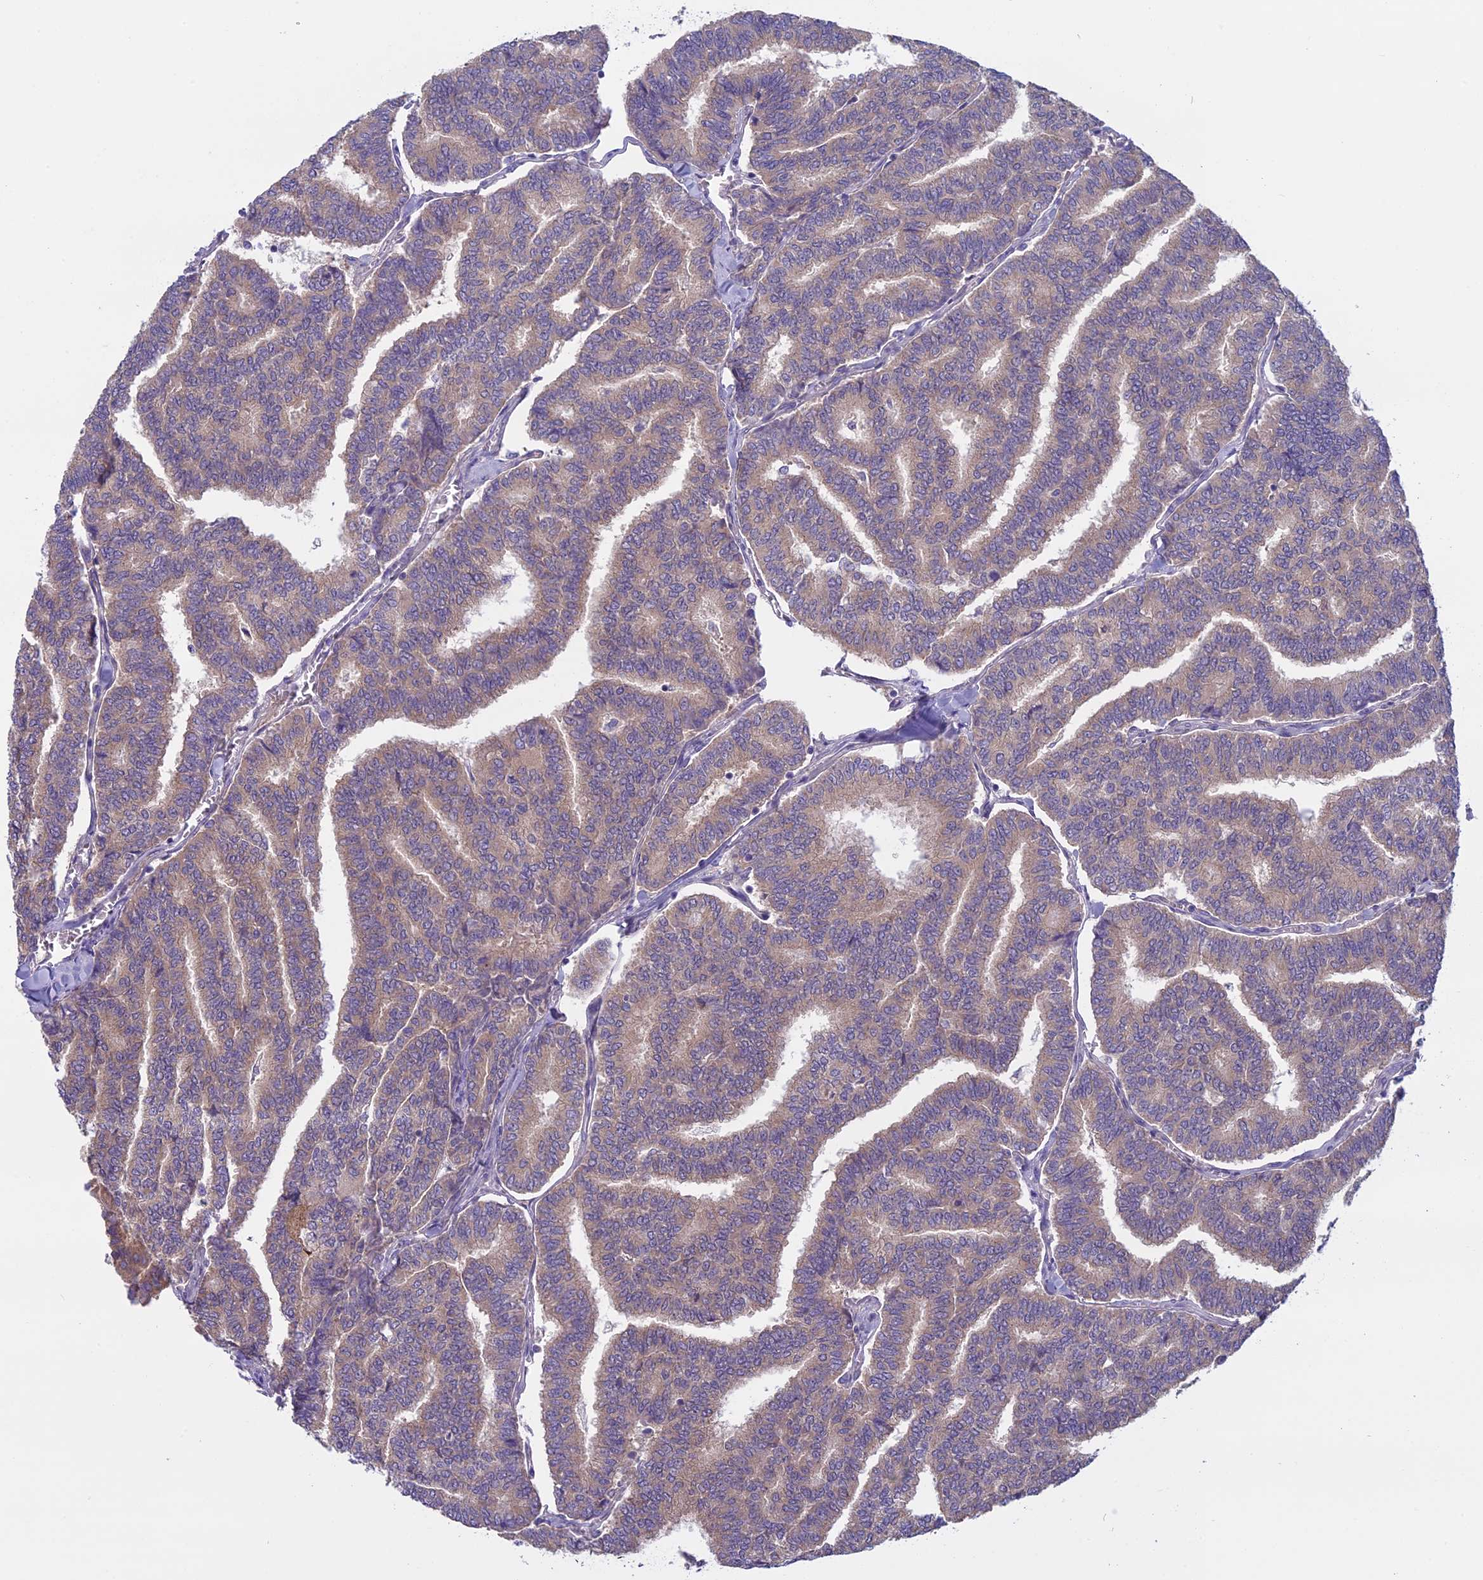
{"staining": {"intensity": "weak", "quantity": ">75%", "location": "cytoplasmic/membranous"}, "tissue": "thyroid cancer", "cell_type": "Tumor cells", "image_type": "cancer", "snomed": [{"axis": "morphology", "description": "Papillary adenocarcinoma, NOS"}, {"axis": "topography", "description": "Thyroid gland"}], "caption": "A high-resolution image shows IHC staining of thyroid cancer, which exhibits weak cytoplasmic/membranous positivity in about >75% of tumor cells. (DAB IHC, brown staining for protein, blue staining for nuclei).", "gene": "DCTN5", "patient": {"sex": "female", "age": 35}}